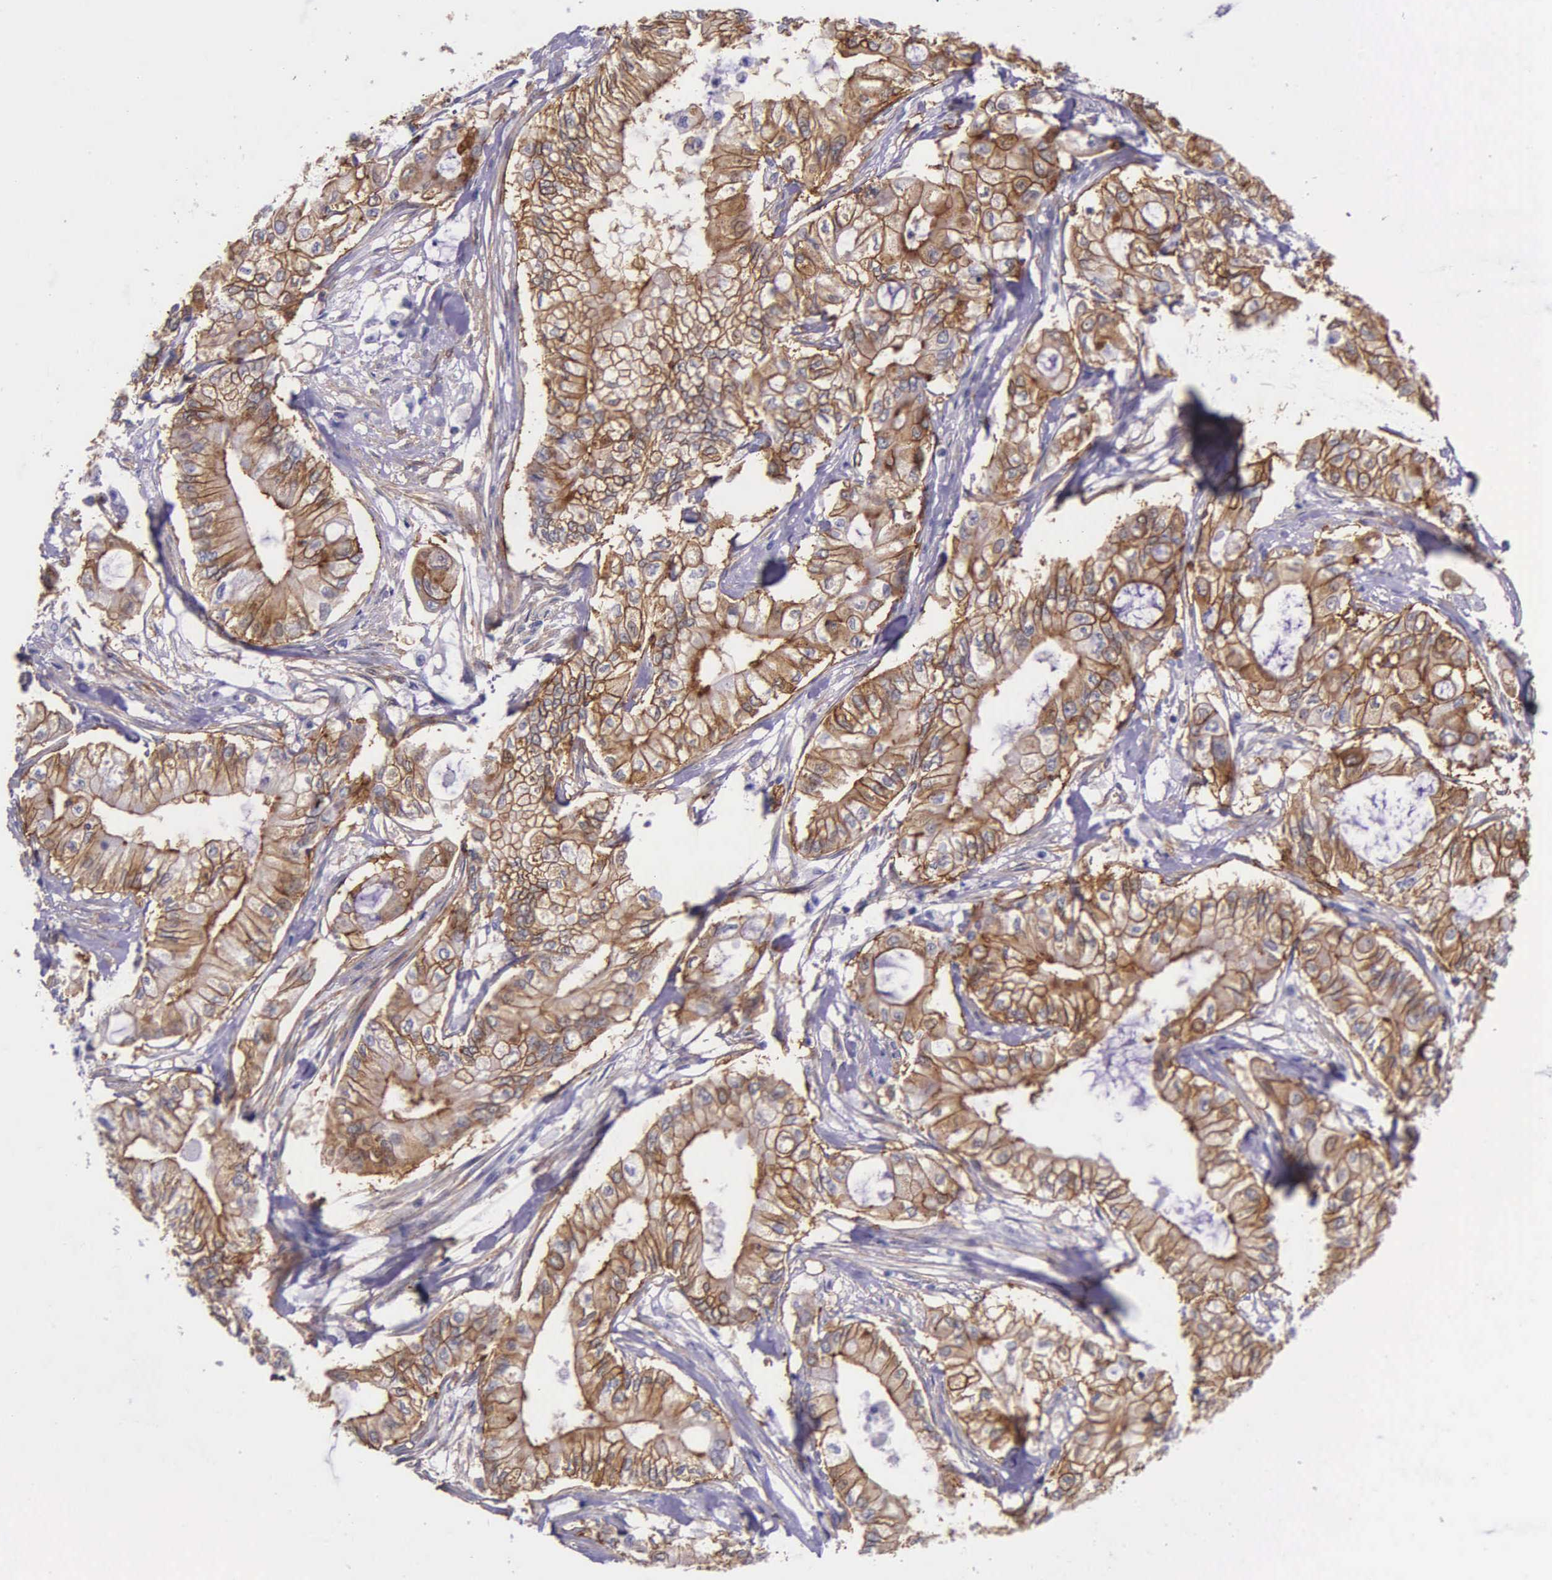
{"staining": {"intensity": "strong", "quantity": ">75%", "location": "cytoplasmic/membranous"}, "tissue": "pancreatic cancer", "cell_type": "Tumor cells", "image_type": "cancer", "snomed": [{"axis": "morphology", "description": "Adenocarcinoma, NOS"}, {"axis": "topography", "description": "Pancreas"}], "caption": "Protein analysis of pancreatic adenocarcinoma tissue shows strong cytoplasmic/membranous expression in about >75% of tumor cells.", "gene": "AHNAK2", "patient": {"sex": "male", "age": 79}}